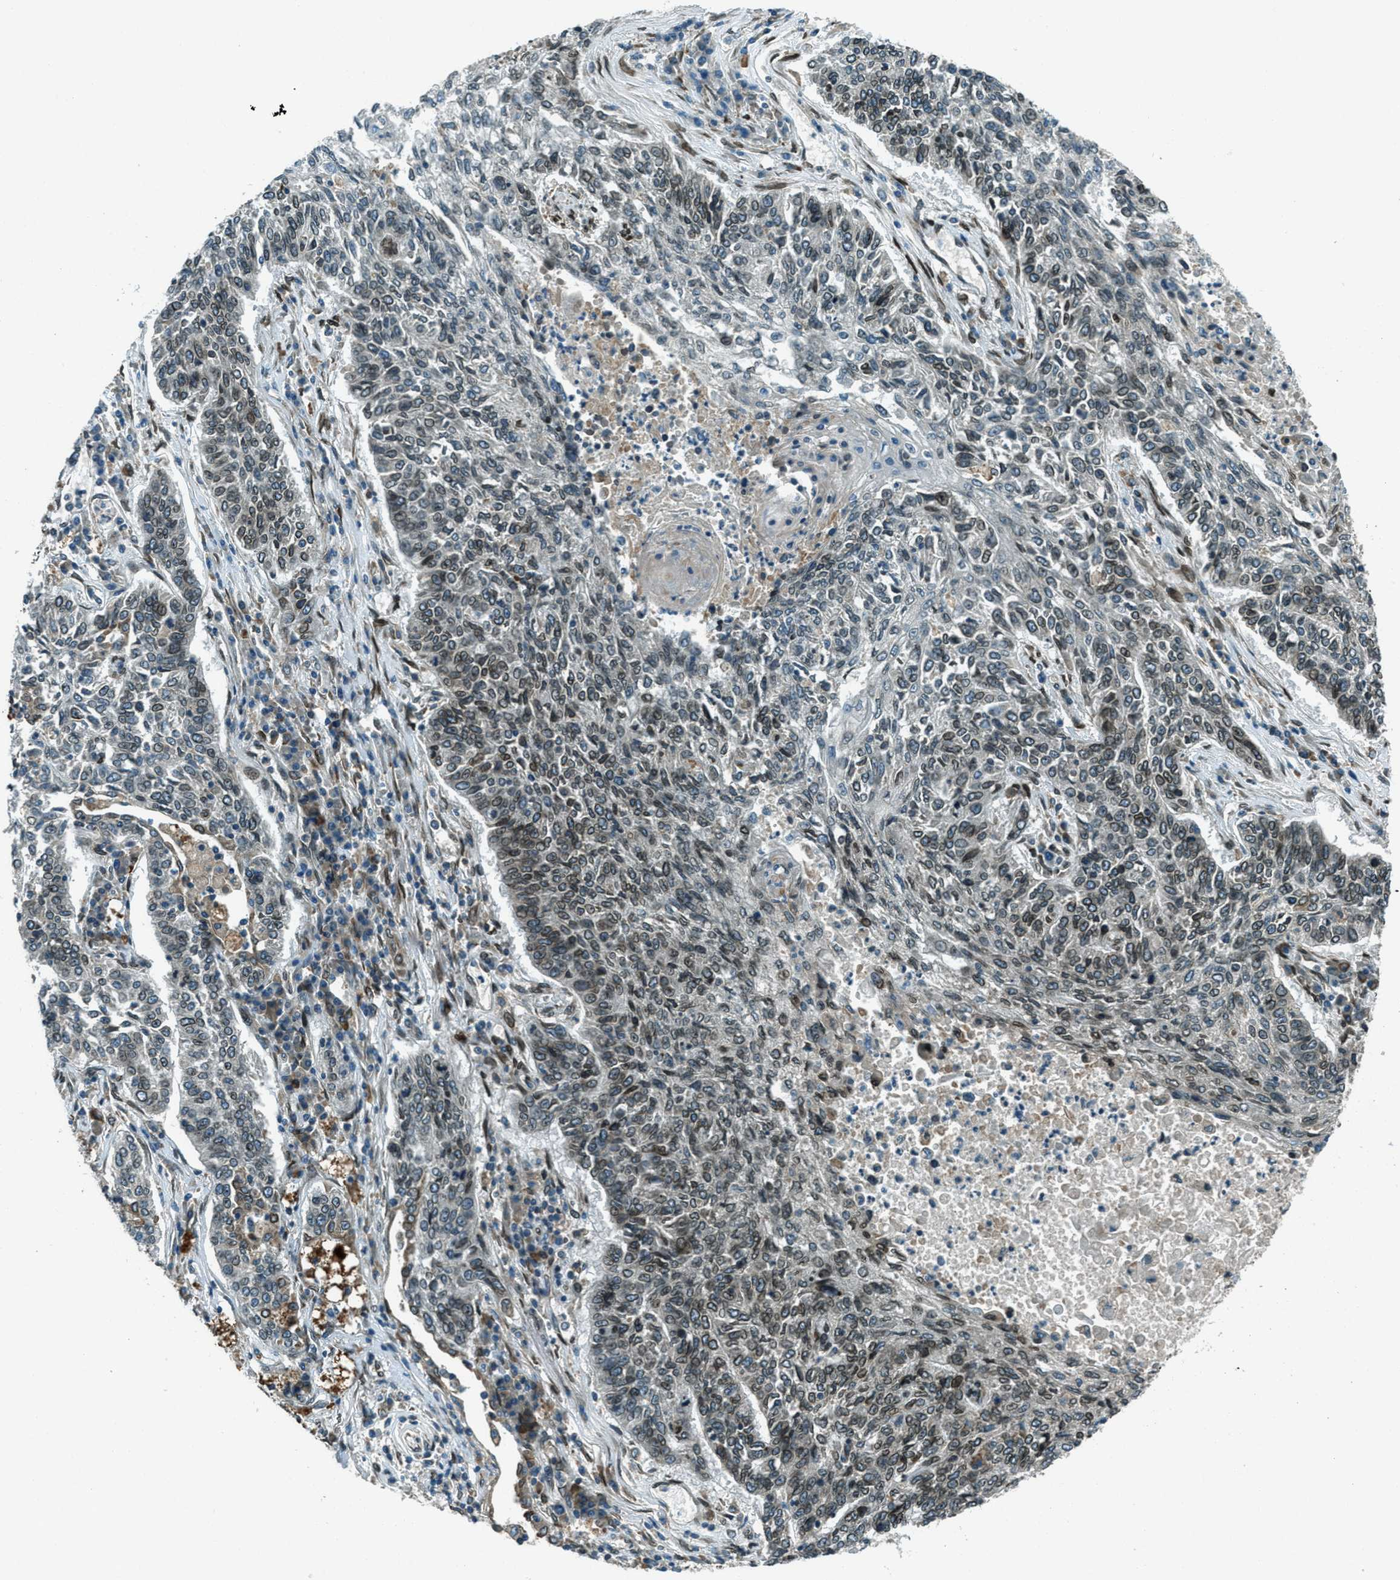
{"staining": {"intensity": "moderate", "quantity": "25%-75%", "location": "cytoplasmic/membranous,nuclear"}, "tissue": "lung cancer", "cell_type": "Tumor cells", "image_type": "cancer", "snomed": [{"axis": "morphology", "description": "Normal tissue, NOS"}, {"axis": "morphology", "description": "Squamous cell carcinoma, NOS"}, {"axis": "topography", "description": "Cartilage tissue"}, {"axis": "topography", "description": "Bronchus"}, {"axis": "topography", "description": "Lung"}], "caption": "A brown stain shows moderate cytoplasmic/membranous and nuclear positivity of a protein in lung cancer tumor cells.", "gene": "LEMD2", "patient": {"sex": "female", "age": 49}}